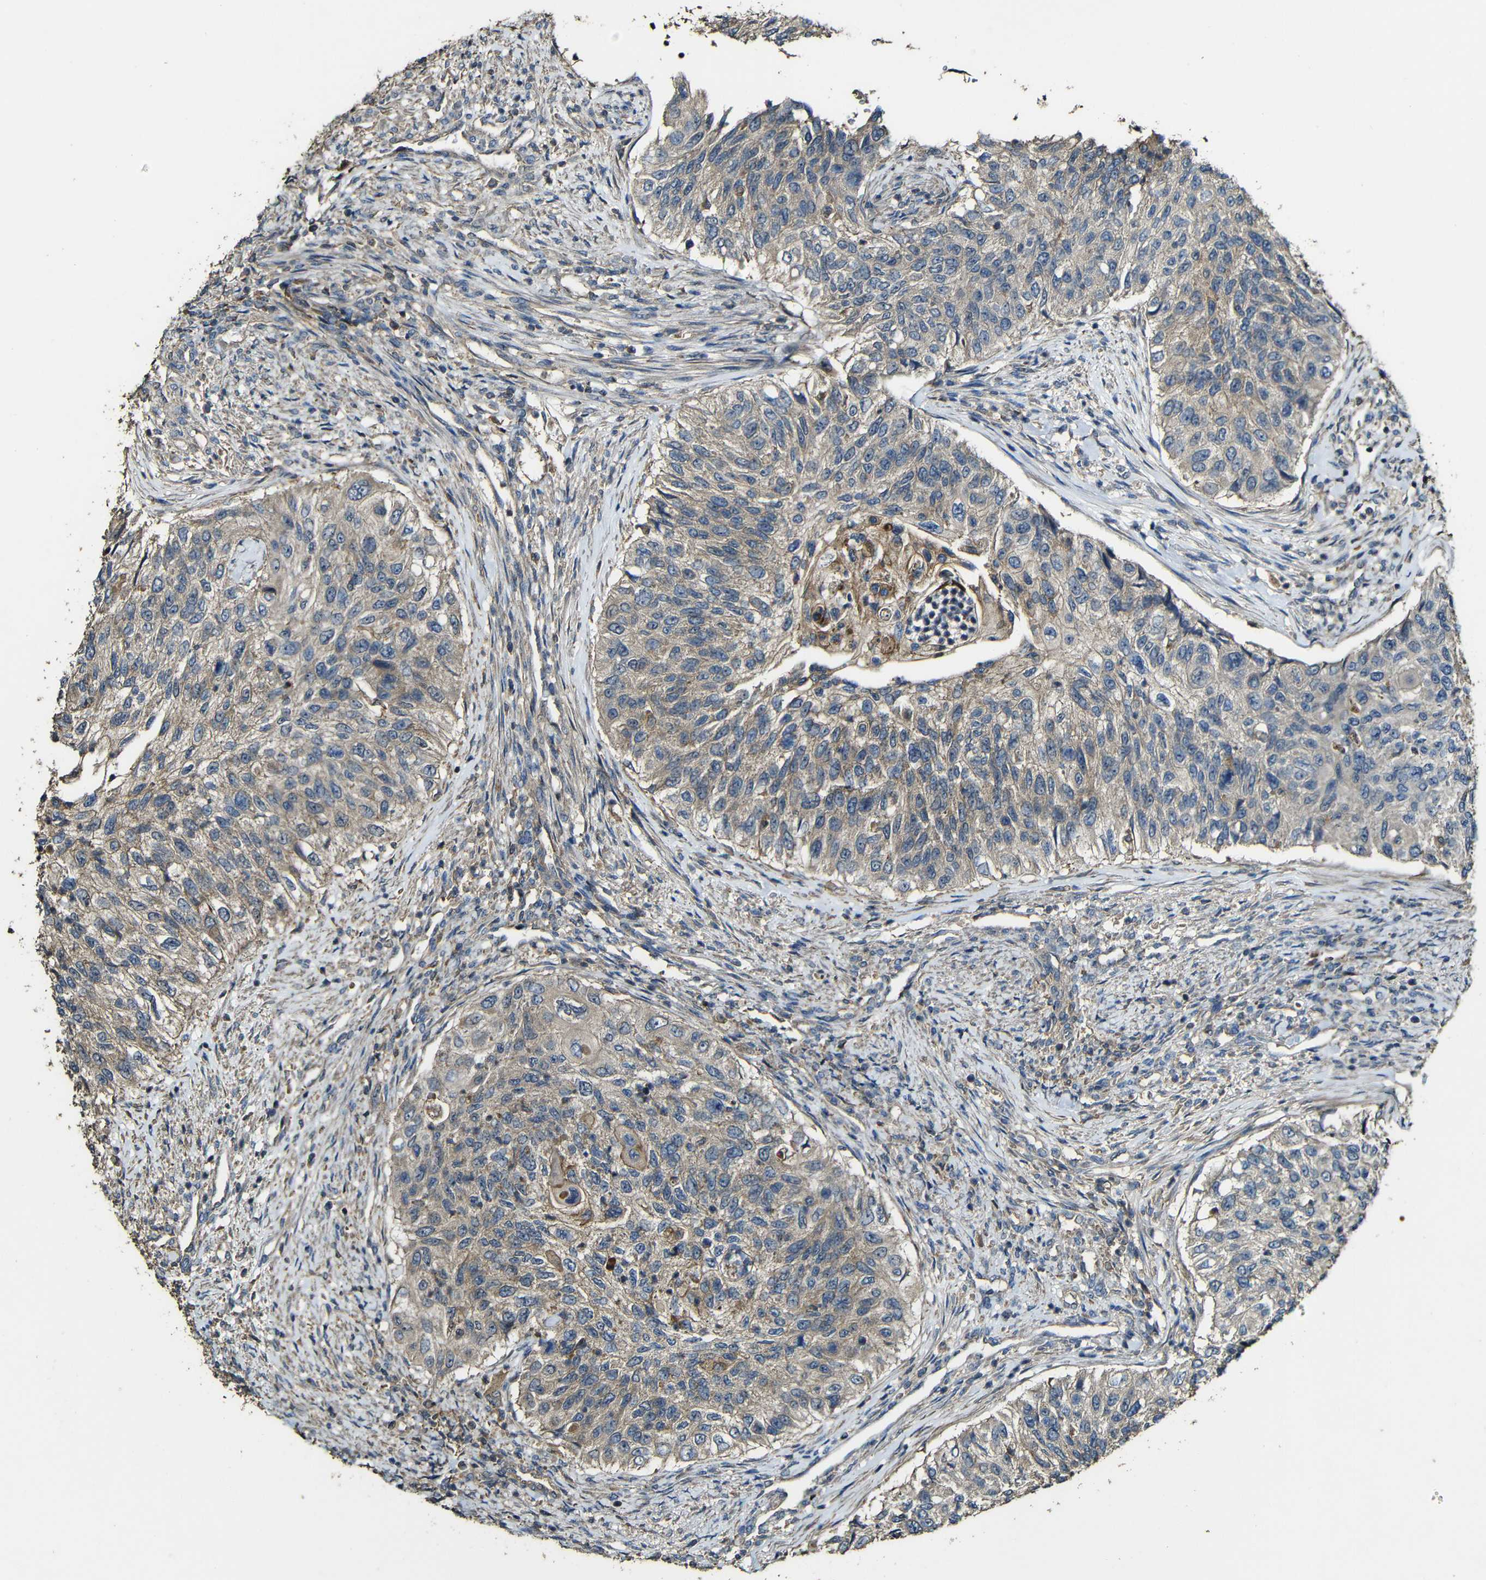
{"staining": {"intensity": "weak", "quantity": ">75%", "location": "cytoplasmic/membranous"}, "tissue": "urothelial cancer", "cell_type": "Tumor cells", "image_type": "cancer", "snomed": [{"axis": "morphology", "description": "Urothelial carcinoma, High grade"}, {"axis": "topography", "description": "Urinary bladder"}], "caption": "Immunohistochemistry photomicrograph of human high-grade urothelial carcinoma stained for a protein (brown), which demonstrates low levels of weak cytoplasmic/membranous positivity in about >75% of tumor cells.", "gene": "CASP8", "patient": {"sex": "female", "age": 60}}